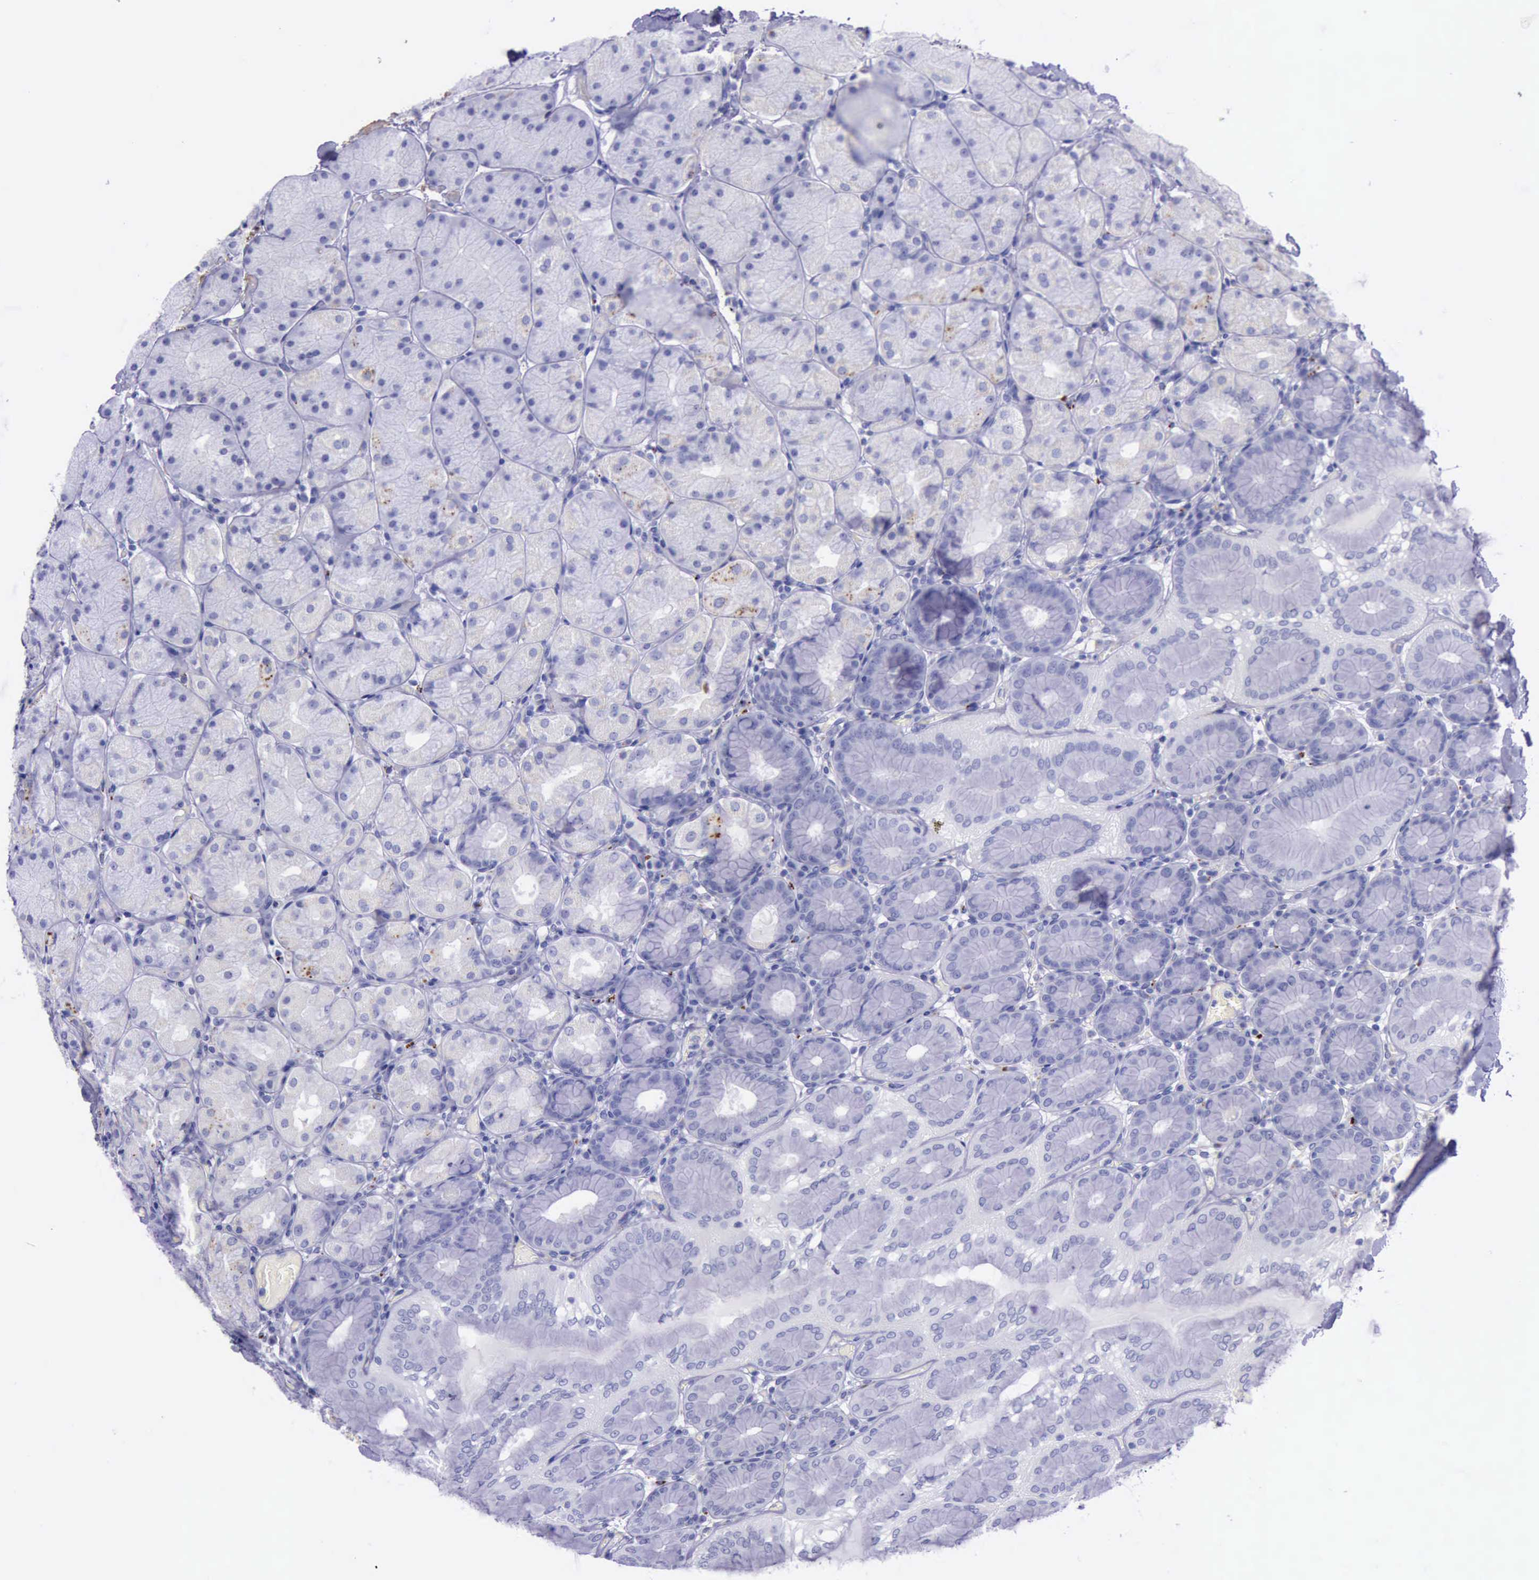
{"staining": {"intensity": "weak", "quantity": "<25%", "location": "cytoplasmic/membranous"}, "tissue": "stomach", "cell_type": "Glandular cells", "image_type": "normal", "snomed": [{"axis": "morphology", "description": "Normal tissue, NOS"}, {"axis": "topography", "description": "Stomach, upper"}, {"axis": "topography", "description": "Stomach"}], "caption": "Immunohistochemistry histopathology image of benign human stomach stained for a protein (brown), which demonstrates no positivity in glandular cells. (DAB (3,3'-diaminobenzidine) immunohistochemistry with hematoxylin counter stain).", "gene": "GLA", "patient": {"sex": "male", "age": 76}}